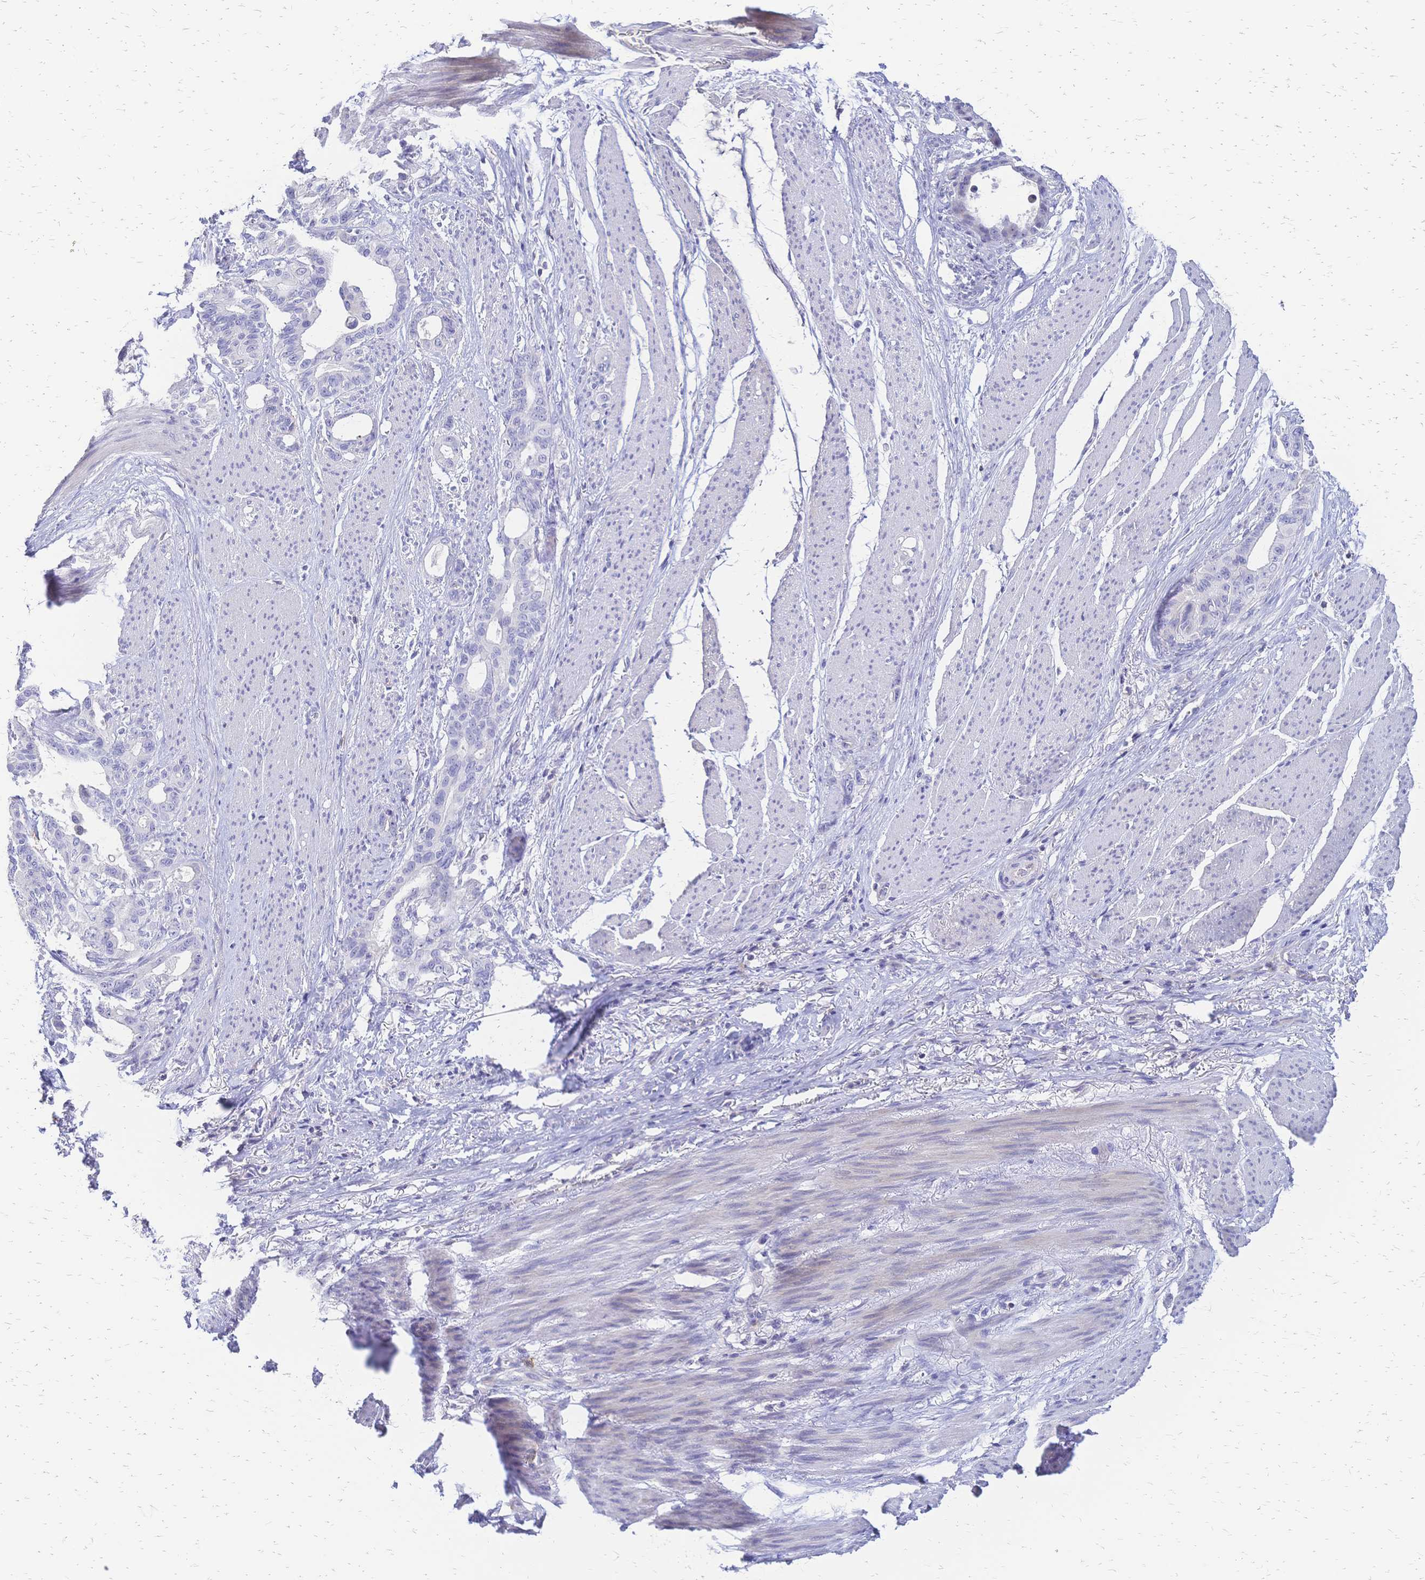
{"staining": {"intensity": "negative", "quantity": "none", "location": "none"}, "tissue": "stomach cancer", "cell_type": "Tumor cells", "image_type": "cancer", "snomed": [{"axis": "morphology", "description": "Normal tissue, NOS"}, {"axis": "morphology", "description": "Adenocarcinoma, NOS"}, {"axis": "topography", "description": "Esophagus"}, {"axis": "topography", "description": "Stomach, upper"}], "caption": "Immunohistochemistry (IHC) image of neoplastic tissue: human stomach adenocarcinoma stained with DAB (3,3'-diaminobenzidine) demonstrates no significant protein staining in tumor cells. The staining was performed using DAB to visualize the protein expression in brown, while the nuclei were stained in blue with hematoxylin (Magnification: 20x).", "gene": "IL2RA", "patient": {"sex": "male", "age": 62}}